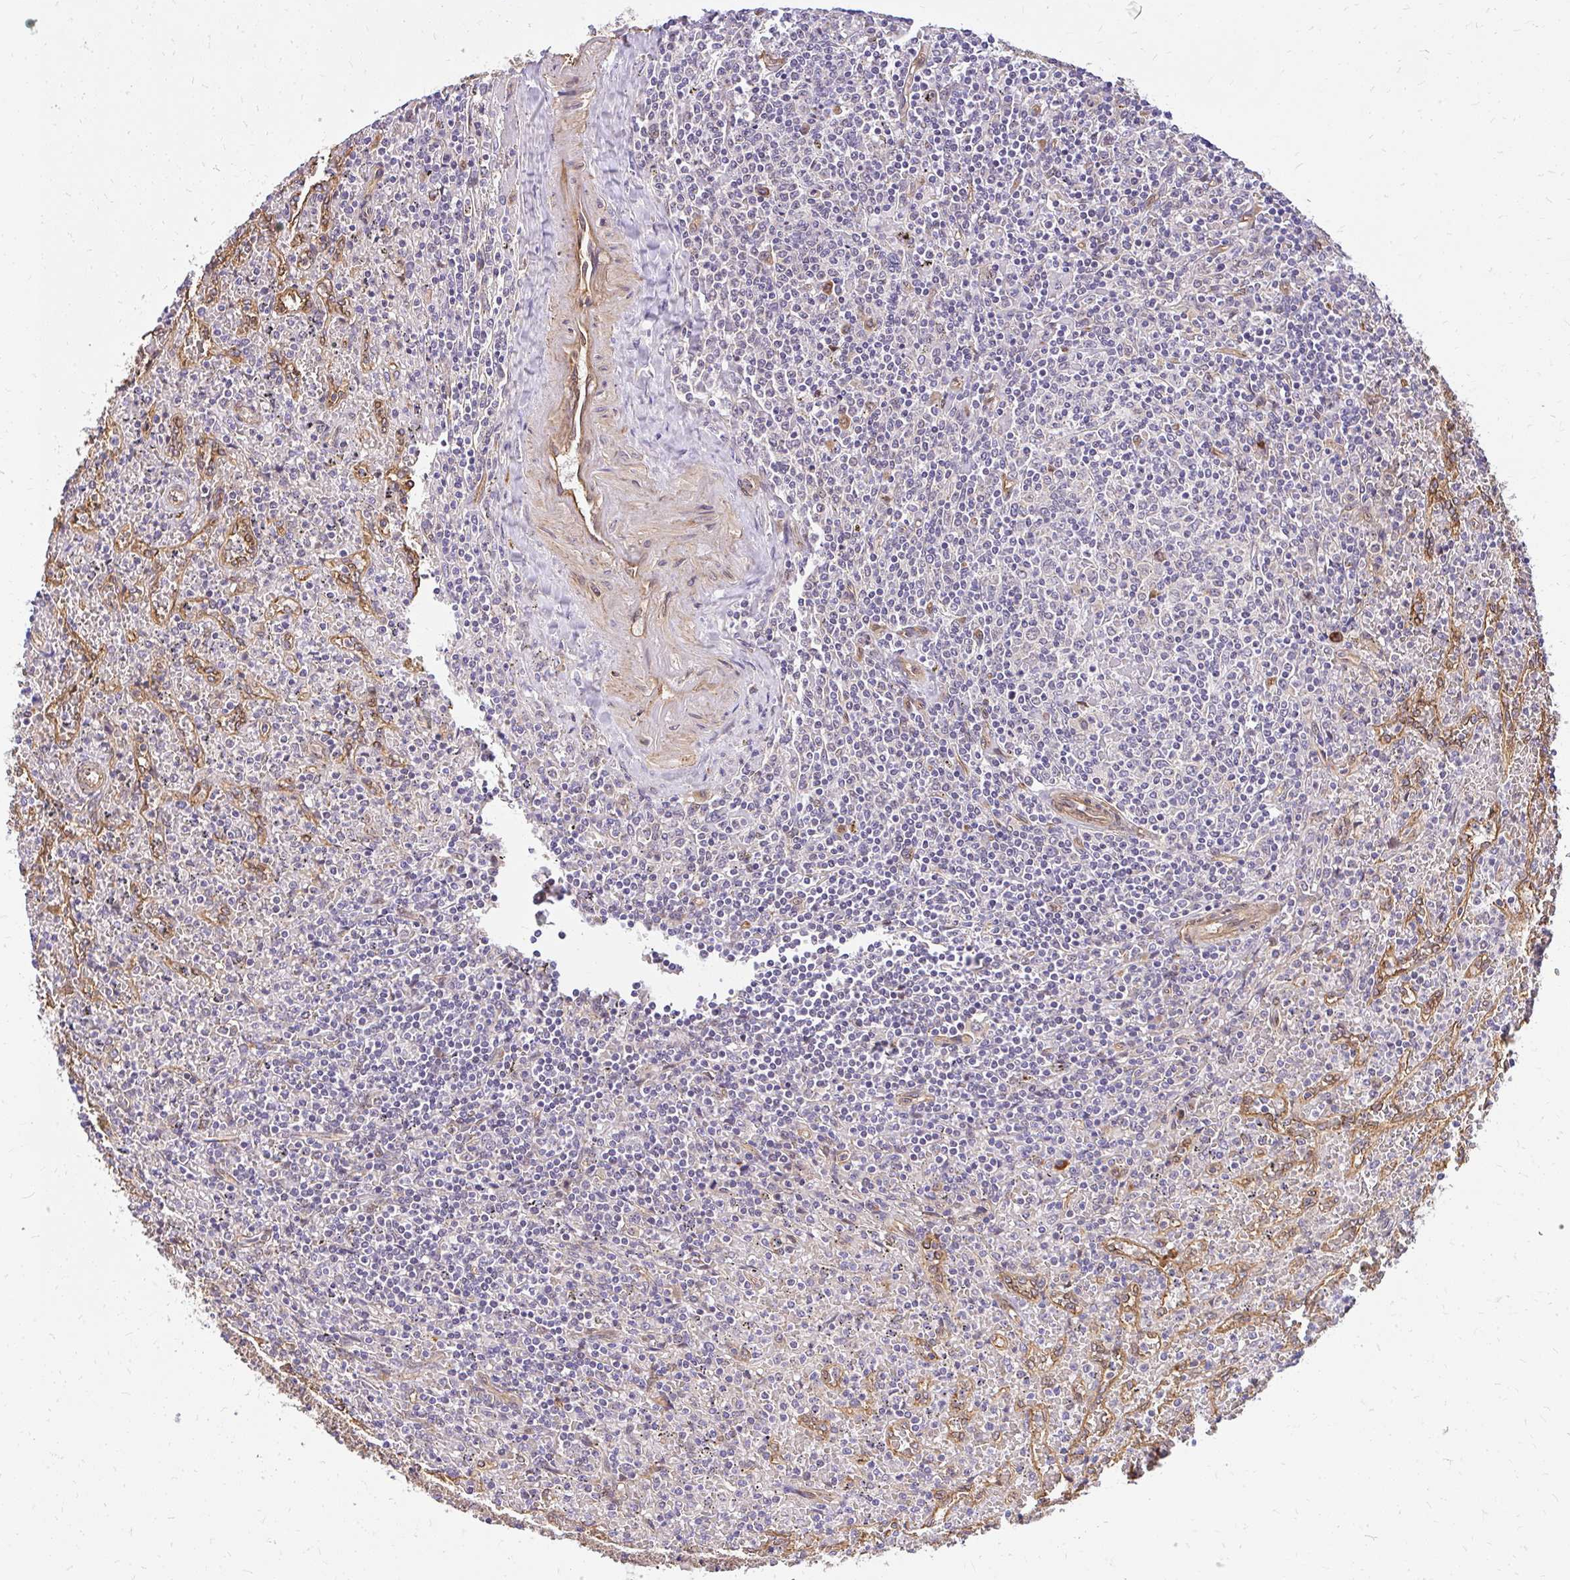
{"staining": {"intensity": "negative", "quantity": "none", "location": "none"}, "tissue": "lymphoma", "cell_type": "Tumor cells", "image_type": "cancer", "snomed": [{"axis": "morphology", "description": "Malignant lymphoma, non-Hodgkin's type, Low grade"}, {"axis": "topography", "description": "Spleen"}], "caption": "The immunohistochemistry micrograph has no significant staining in tumor cells of malignant lymphoma, non-Hodgkin's type (low-grade) tissue.", "gene": "RSKR", "patient": {"sex": "female", "age": 64}}